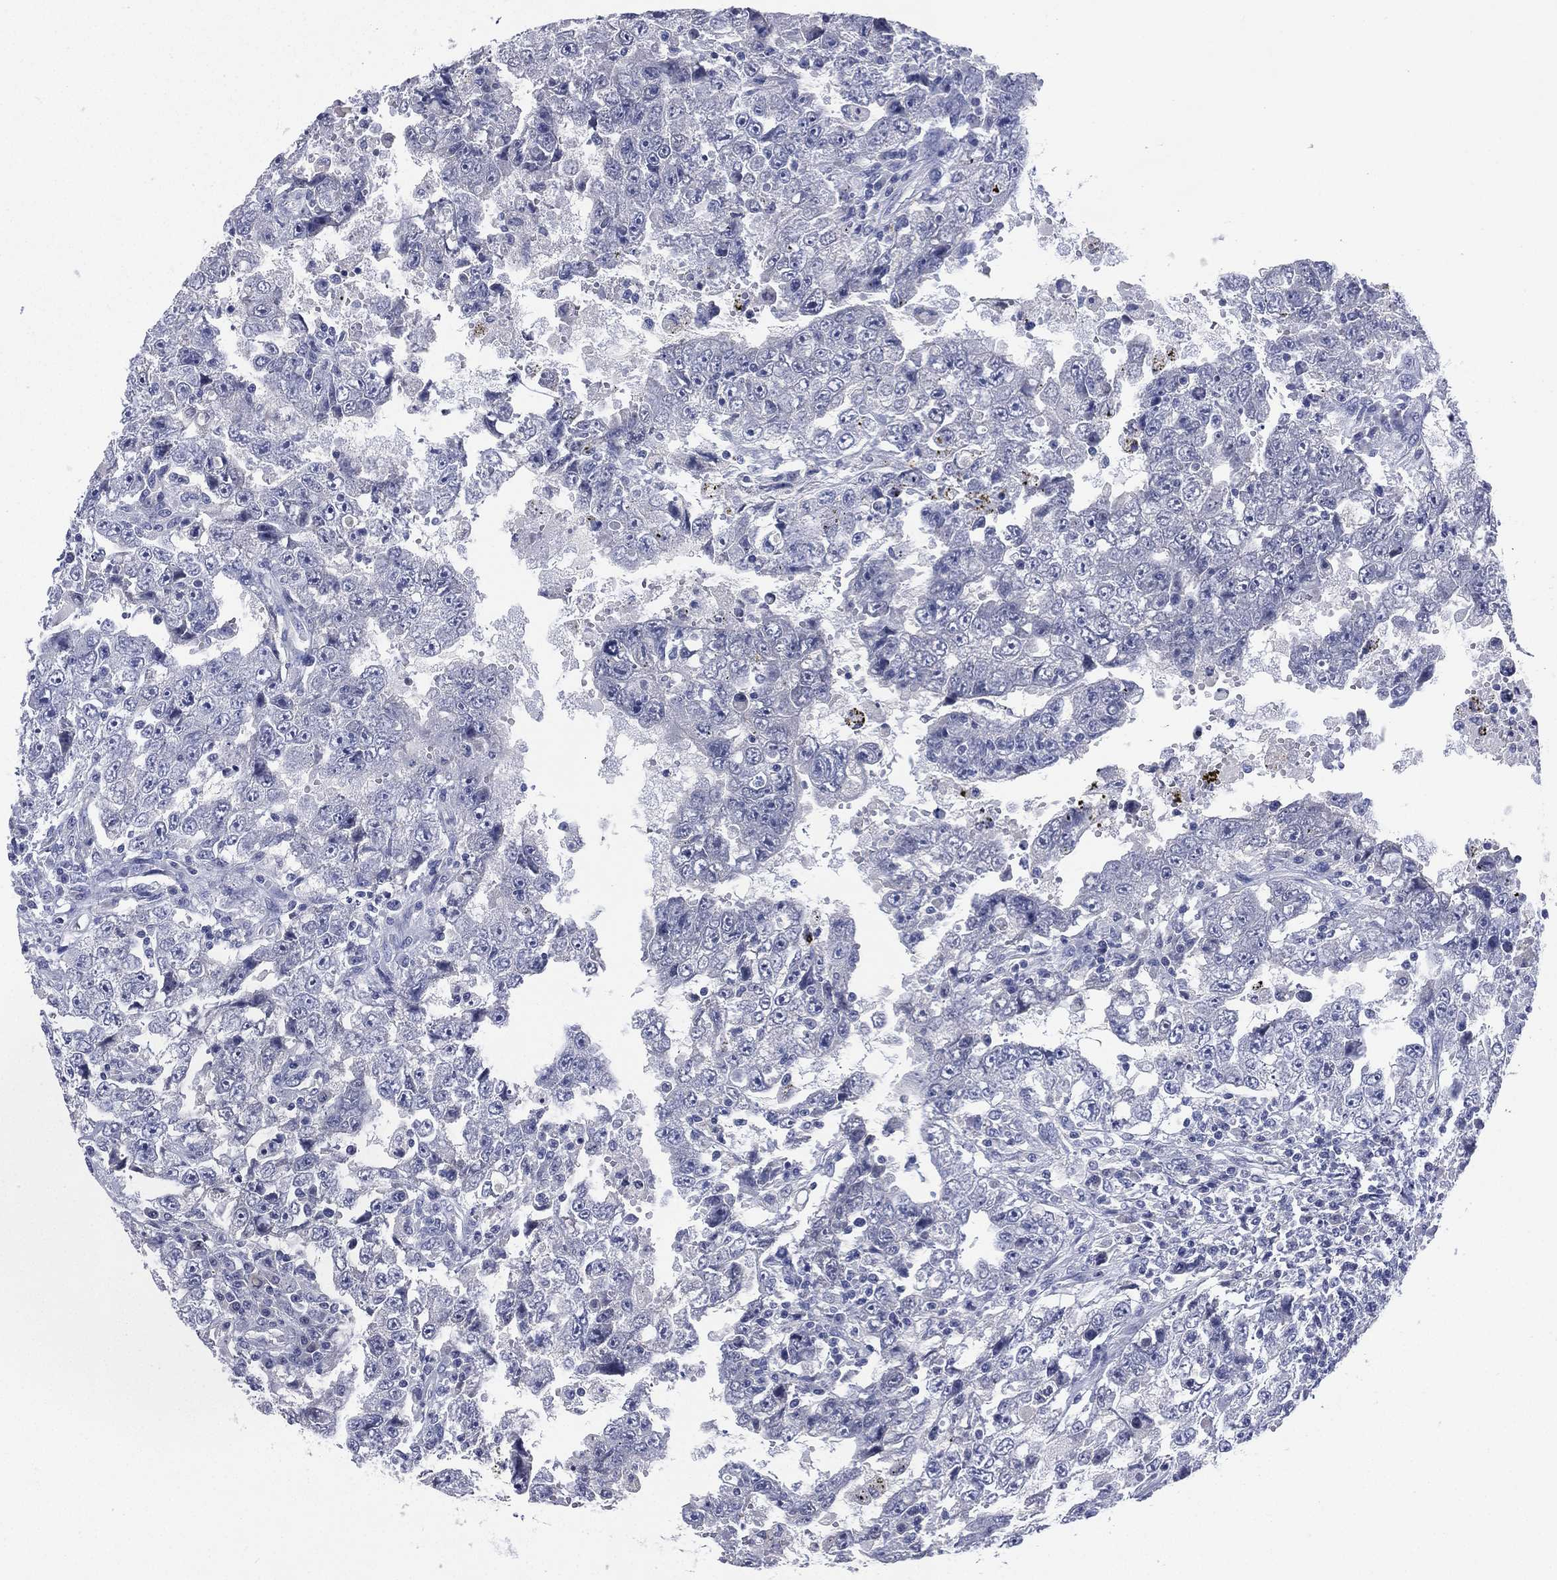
{"staining": {"intensity": "negative", "quantity": "none", "location": "none"}, "tissue": "testis cancer", "cell_type": "Tumor cells", "image_type": "cancer", "snomed": [{"axis": "morphology", "description": "Carcinoma, Embryonal, NOS"}, {"axis": "topography", "description": "Testis"}], "caption": "Human testis cancer stained for a protein using IHC shows no staining in tumor cells.", "gene": "KRT35", "patient": {"sex": "male", "age": 26}}